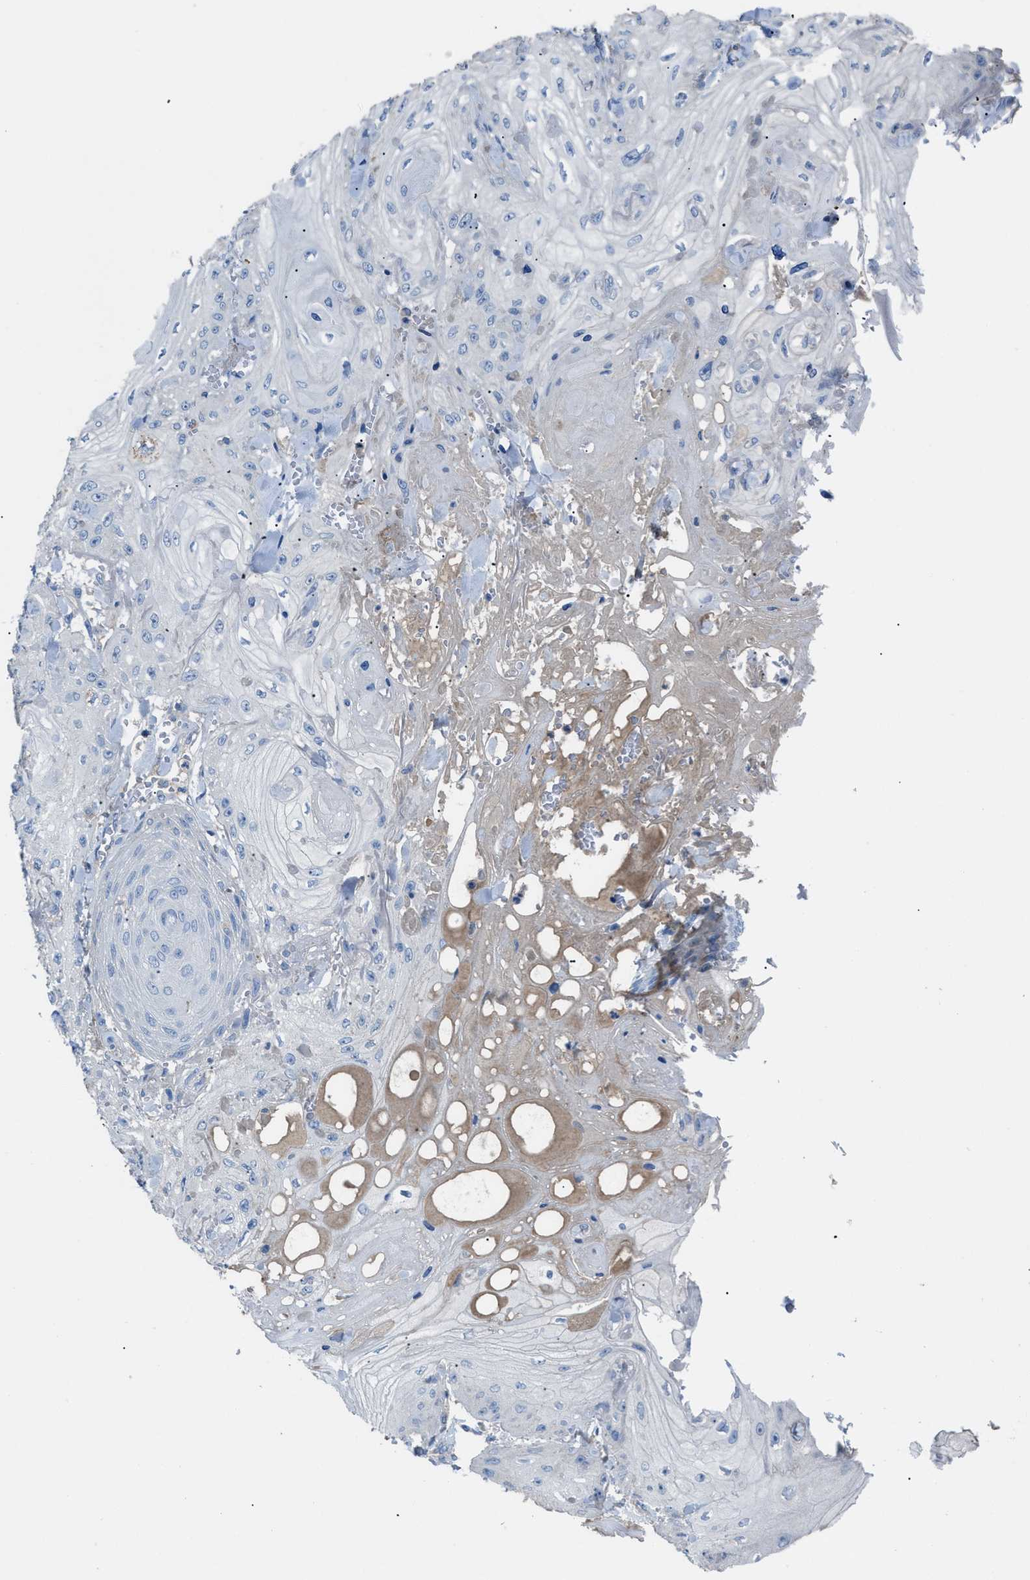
{"staining": {"intensity": "negative", "quantity": "none", "location": "none"}, "tissue": "skin cancer", "cell_type": "Tumor cells", "image_type": "cancer", "snomed": [{"axis": "morphology", "description": "Squamous cell carcinoma, NOS"}, {"axis": "topography", "description": "Skin"}], "caption": "IHC image of human skin squamous cell carcinoma stained for a protein (brown), which demonstrates no positivity in tumor cells. (DAB immunohistochemistry (IHC) with hematoxylin counter stain).", "gene": "SGCZ", "patient": {"sex": "male", "age": 74}}